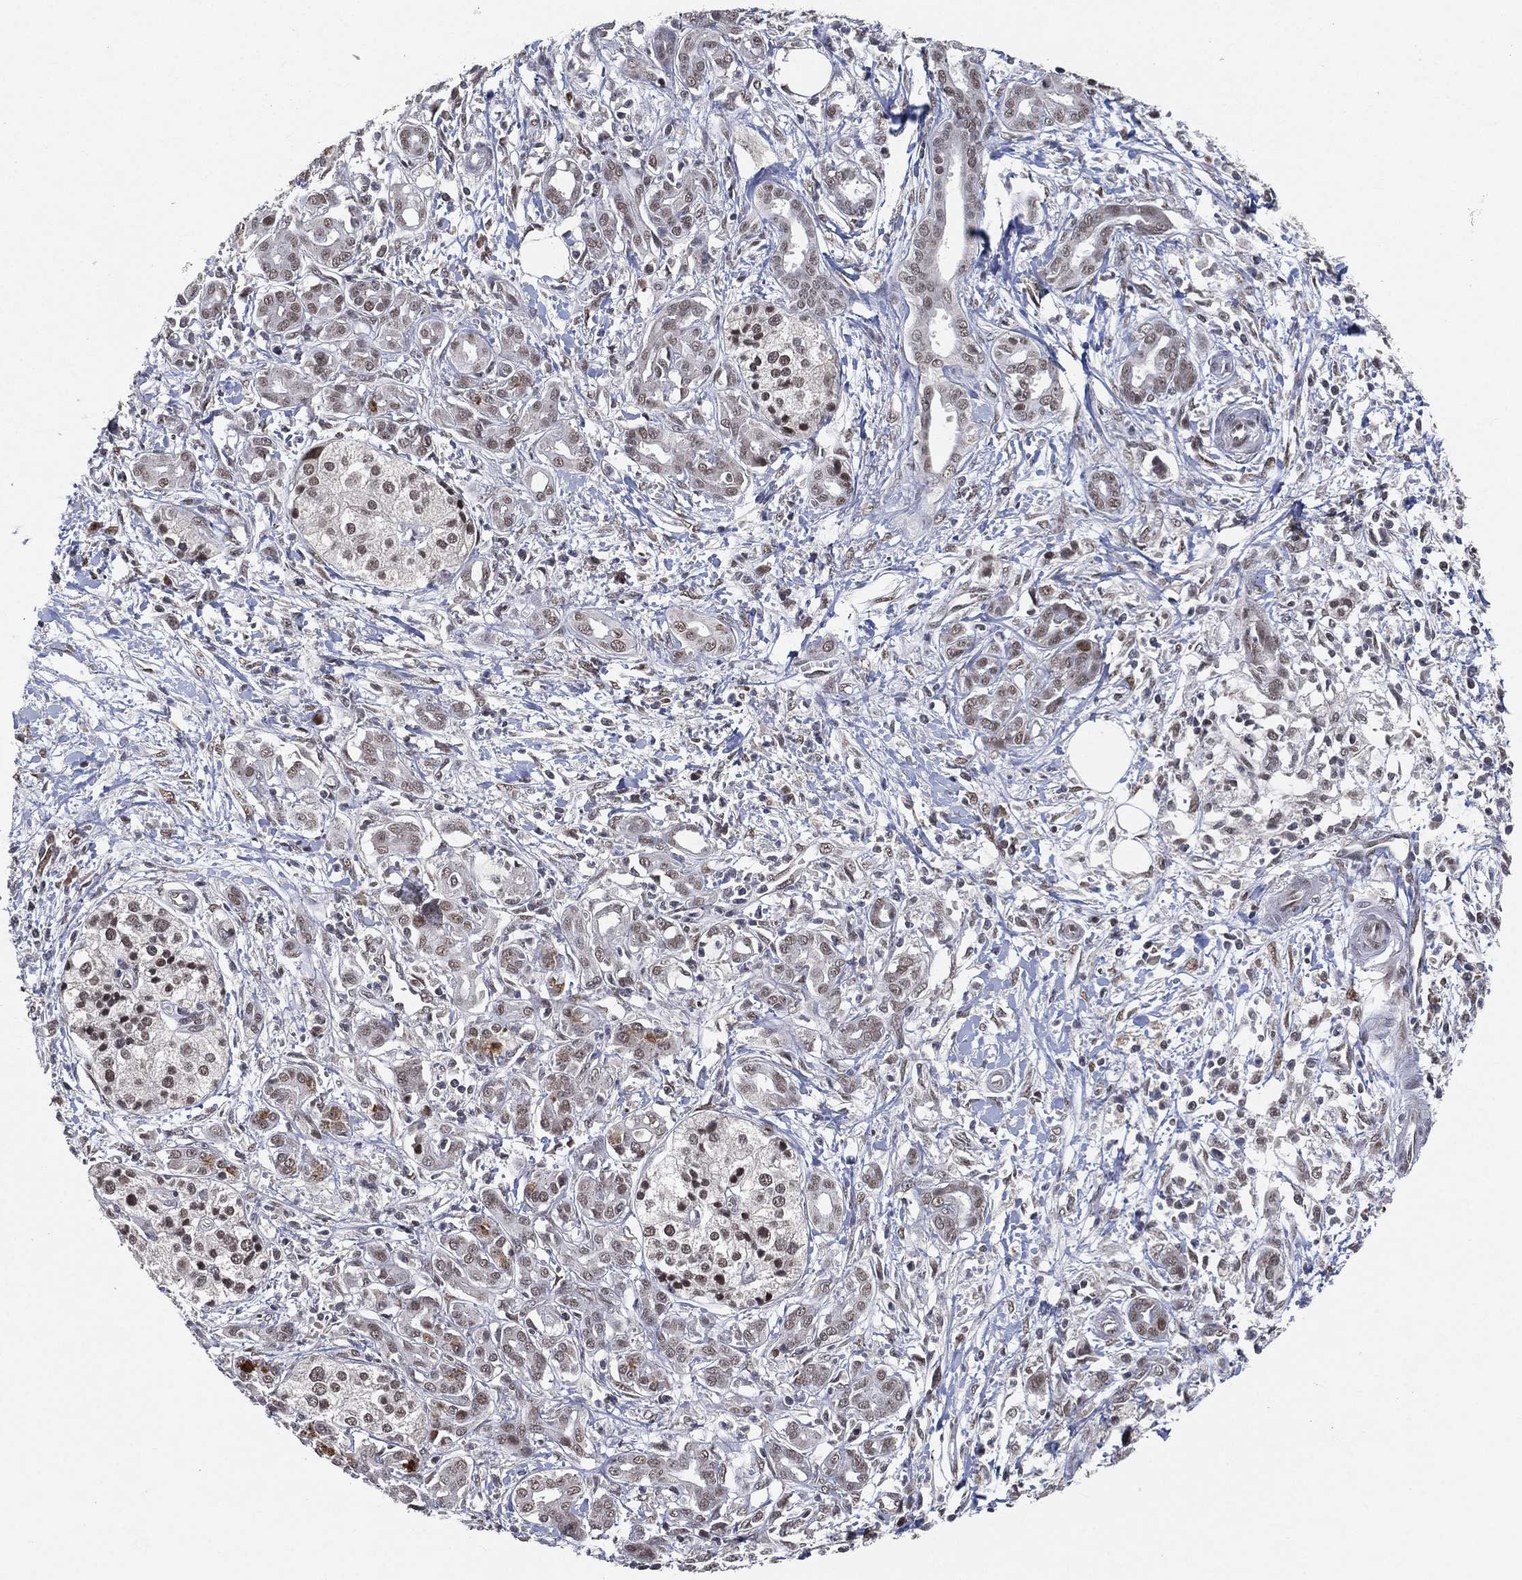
{"staining": {"intensity": "moderate", "quantity": "<25%", "location": "nuclear"}, "tissue": "pancreatic cancer", "cell_type": "Tumor cells", "image_type": "cancer", "snomed": [{"axis": "morphology", "description": "Adenocarcinoma, NOS"}, {"axis": "topography", "description": "Pancreas"}], "caption": "An IHC image of neoplastic tissue is shown. Protein staining in brown shows moderate nuclear positivity in adenocarcinoma (pancreatic) within tumor cells. (IHC, brightfield microscopy, high magnification).", "gene": "YLPM1", "patient": {"sex": "male", "age": 72}}